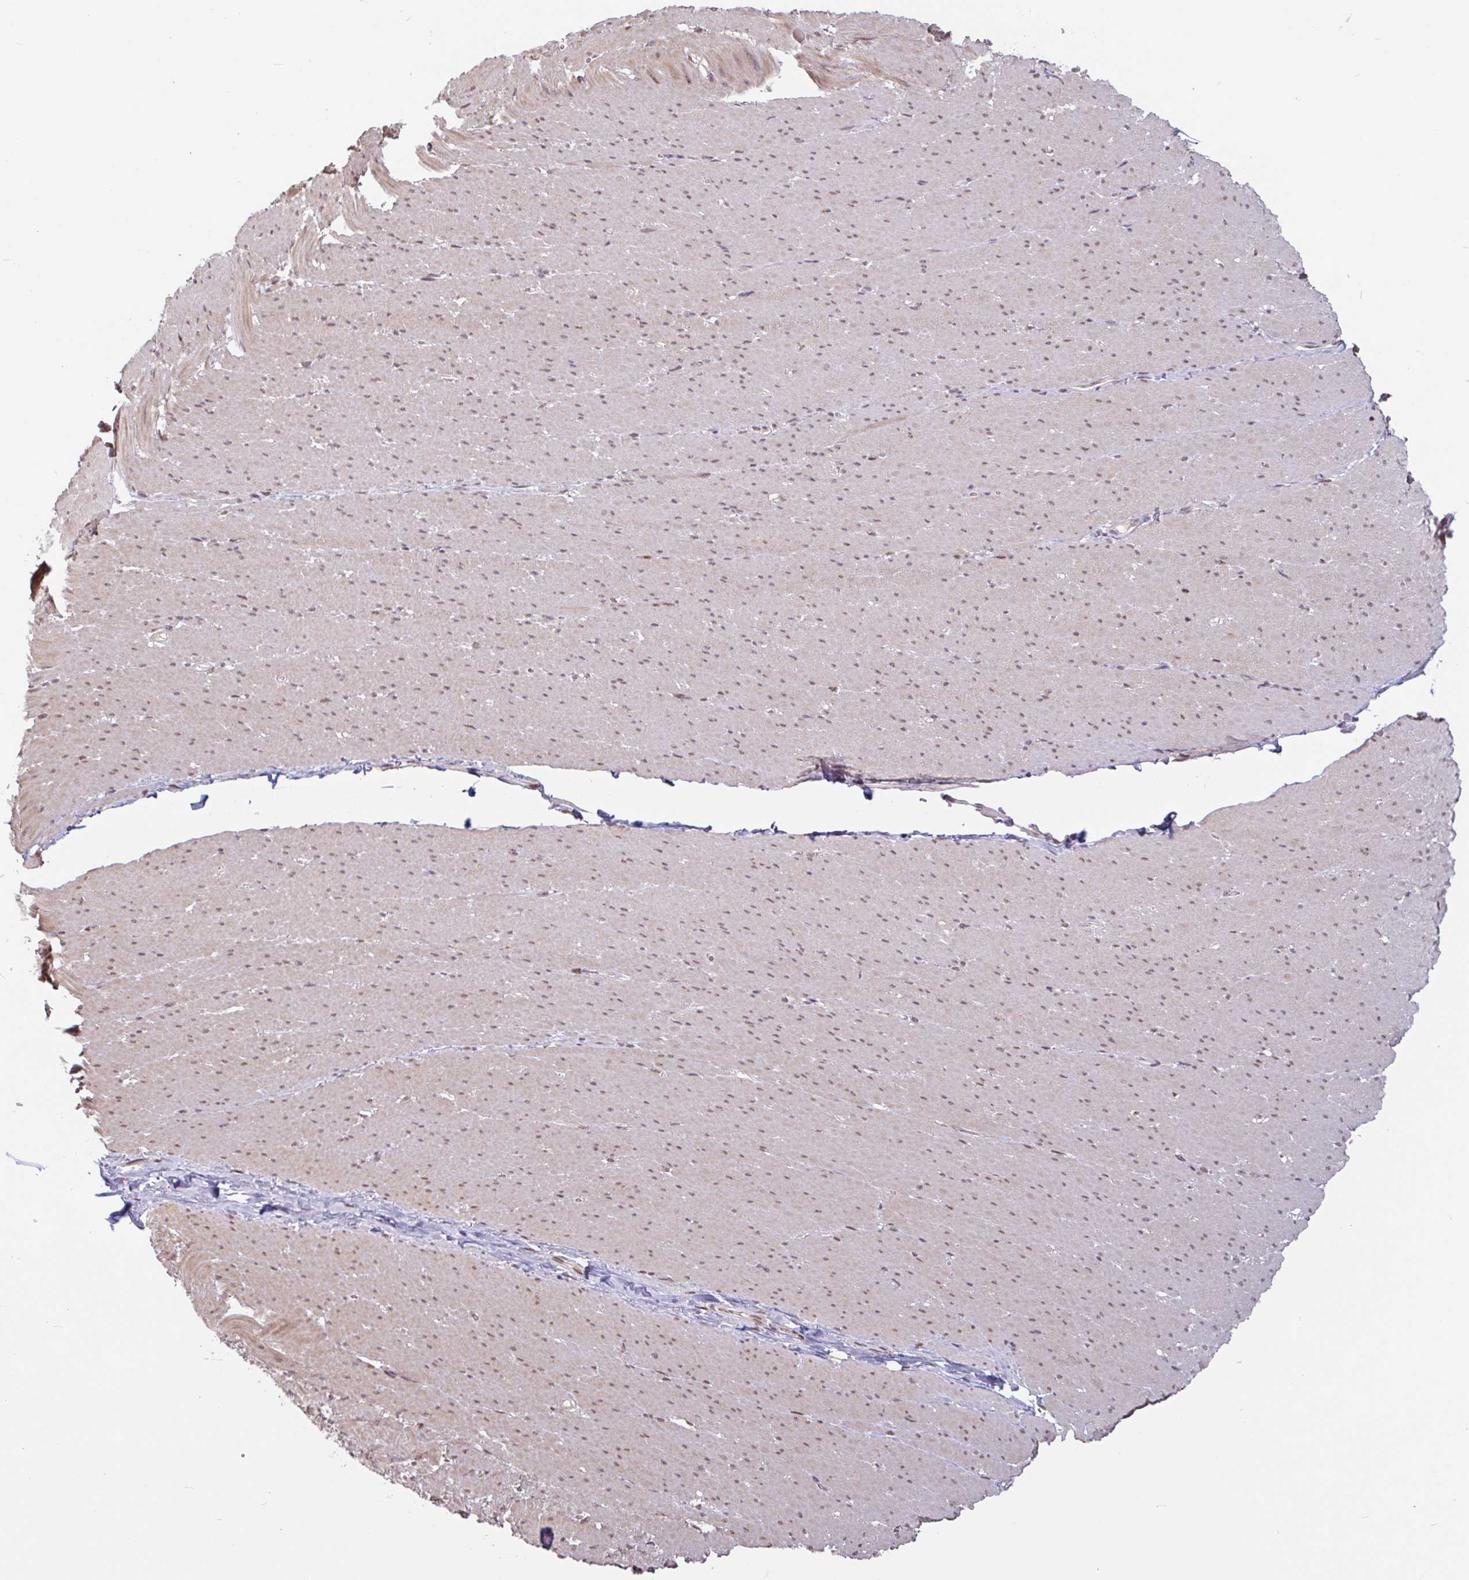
{"staining": {"intensity": "moderate", "quantity": ">75%", "location": "nuclear"}, "tissue": "smooth muscle", "cell_type": "Smooth muscle cells", "image_type": "normal", "snomed": [{"axis": "morphology", "description": "Normal tissue, NOS"}, {"axis": "topography", "description": "Smooth muscle"}, {"axis": "topography", "description": "Rectum"}], "caption": "The image displays immunohistochemical staining of normal smooth muscle. There is moderate nuclear expression is present in about >75% of smooth muscle cells.", "gene": "DR1", "patient": {"sex": "male", "age": 53}}